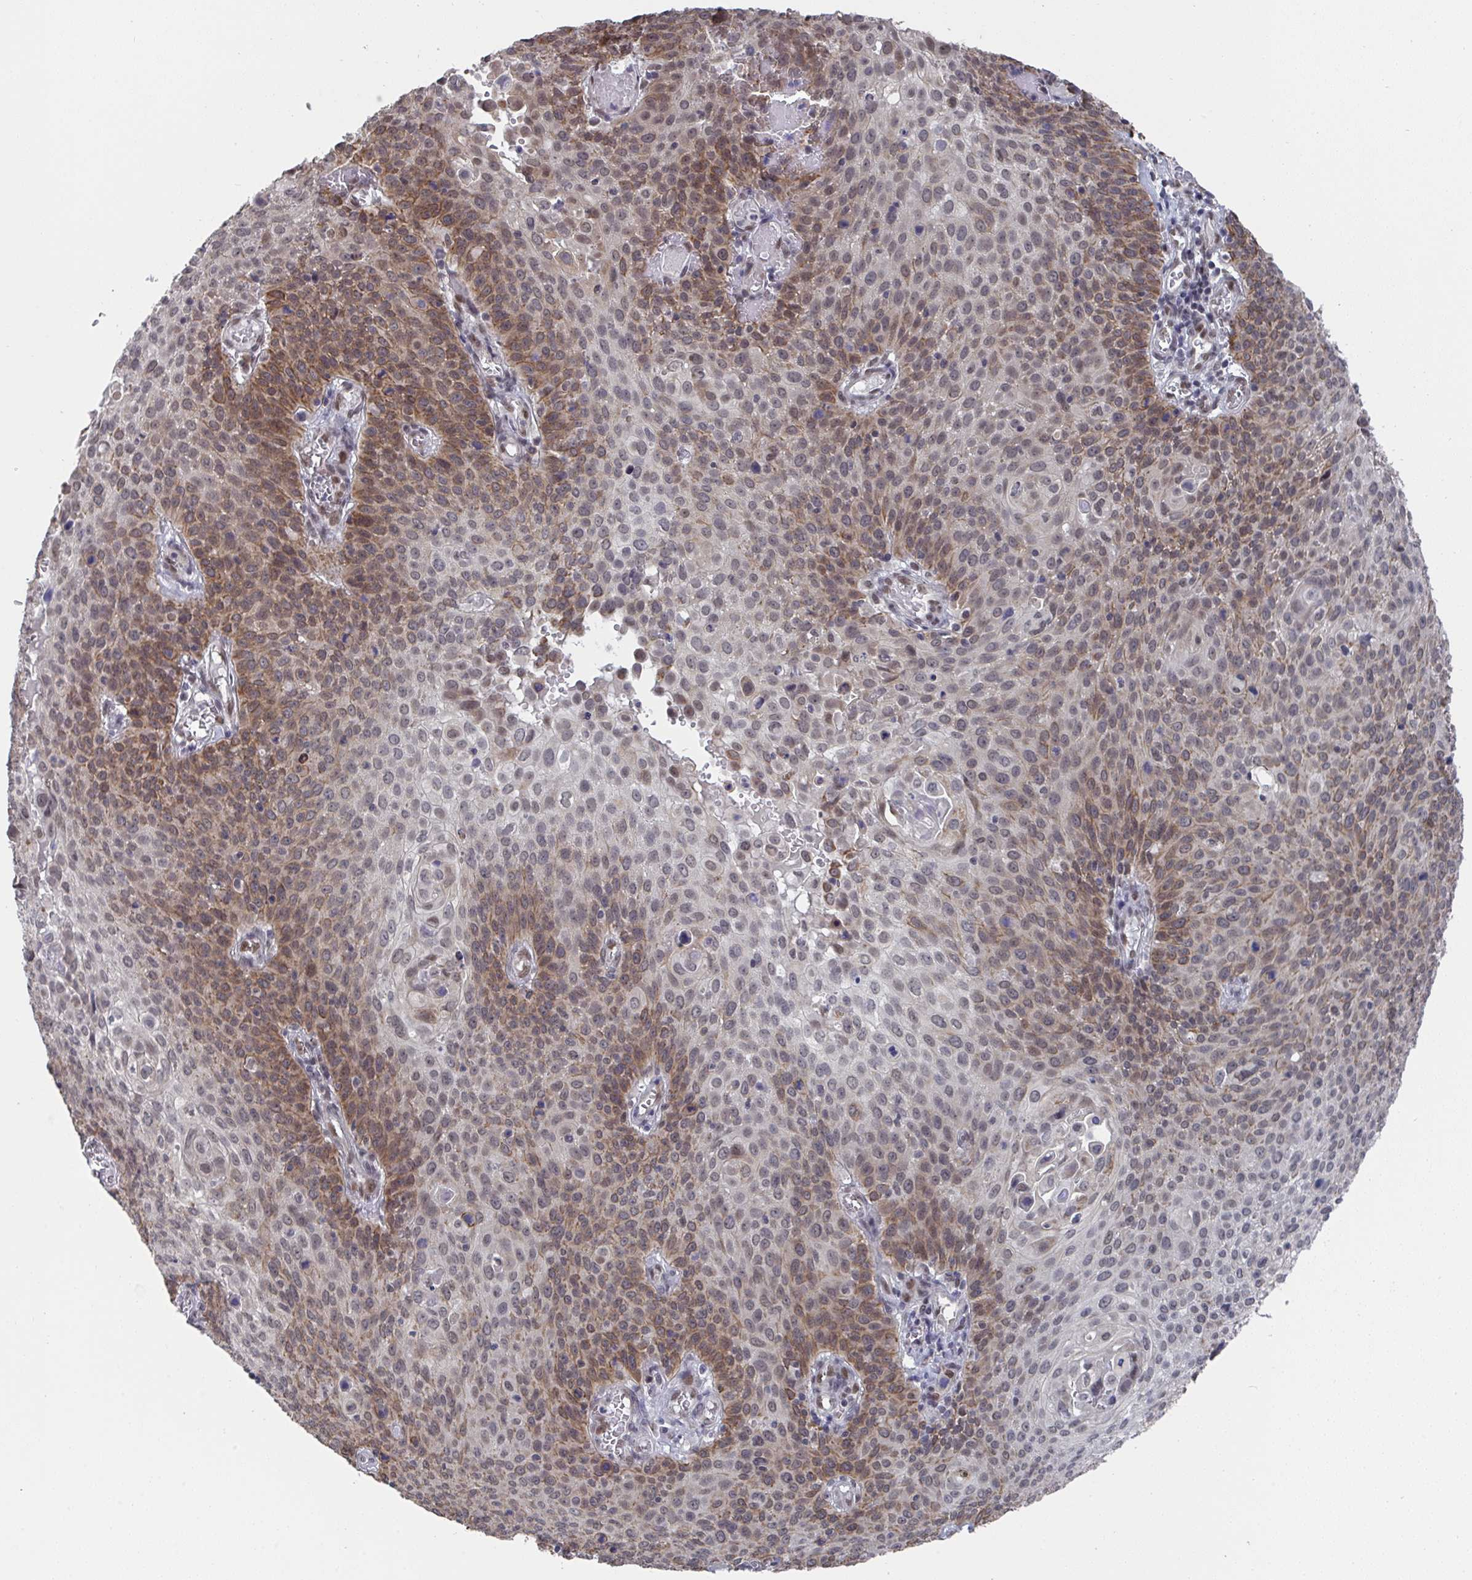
{"staining": {"intensity": "moderate", "quantity": "25%-75%", "location": "cytoplasmic/membranous"}, "tissue": "cervical cancer", "cell_type": "Tumor cells", "image_type": "cancer", "snomed": [{"axis": "morphology", "description": "Squamous cell carcinoma, NOS"}, {"axis": "topography", "description": "Cervix"}], "caption": "The immunohistochemical stain shows moderate cytoplasmic/membranous expression in tumor cells of cervical cancer (squamous cell carcinoma) tissue.", "gene": "JMJD1C", "patient": {"sex": "female", "age": 65}}